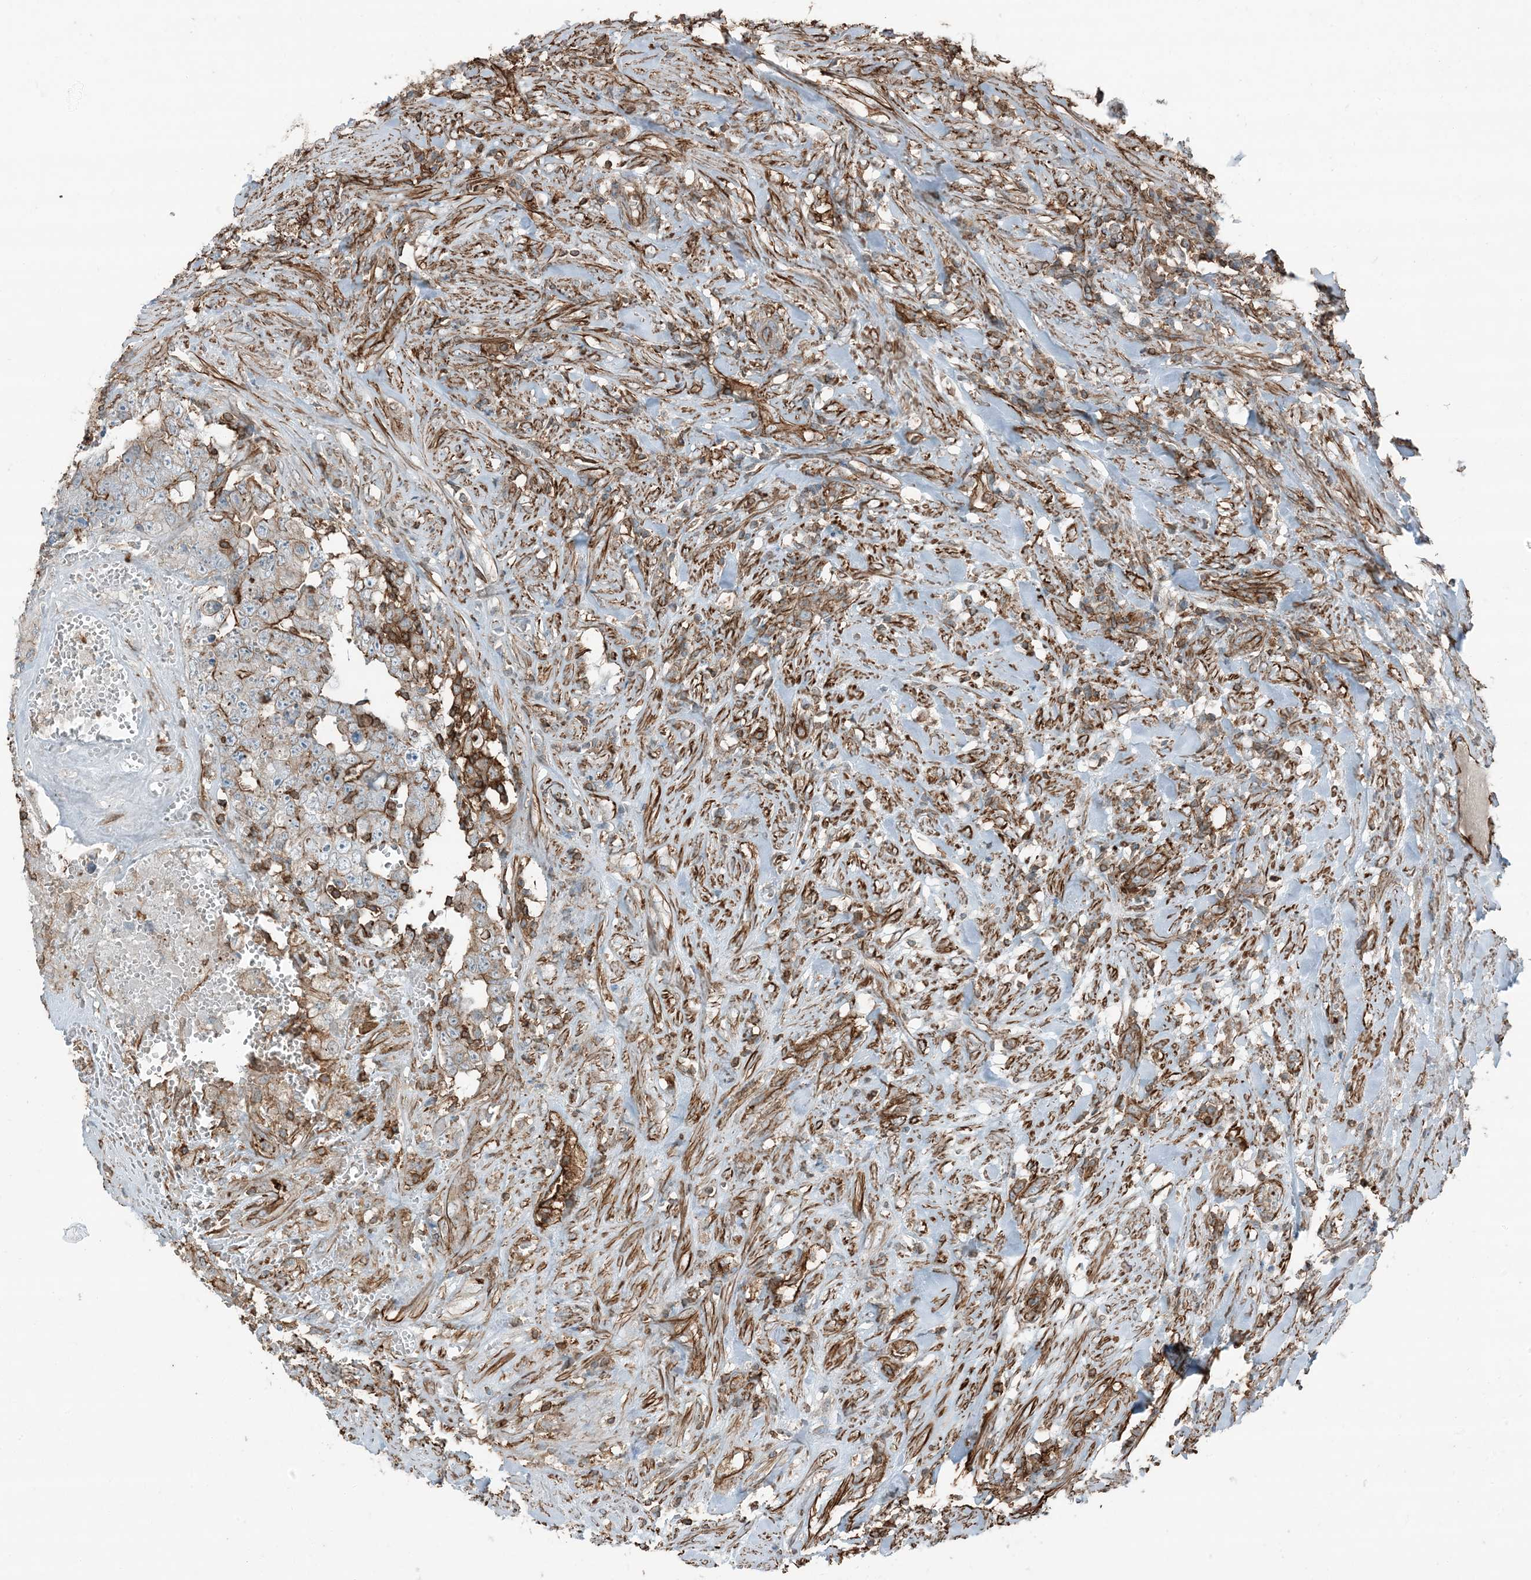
{"staining": {"intensity": "strong", "quantity": "25%-75%", "location": "cytoplasmic/membranous"}, "tissue": "testis cancer", "cell_type": "Tumor cells", "image_type": "cancer", "snomed": [{"axis": "morphology", "description": "Carcinoma, Embryonal, NOS"}, {"axis": "topography", "description": "Testis"}], "caption": "This is an image of immunohistochemistry (IHC) staining of testis embryonal carcinoma, which shows strong staining in the cytoplasmic/membranous of tumor cells.", "gene": "APOBEC3C", "patient": {"sex": "male", "age": 26}}